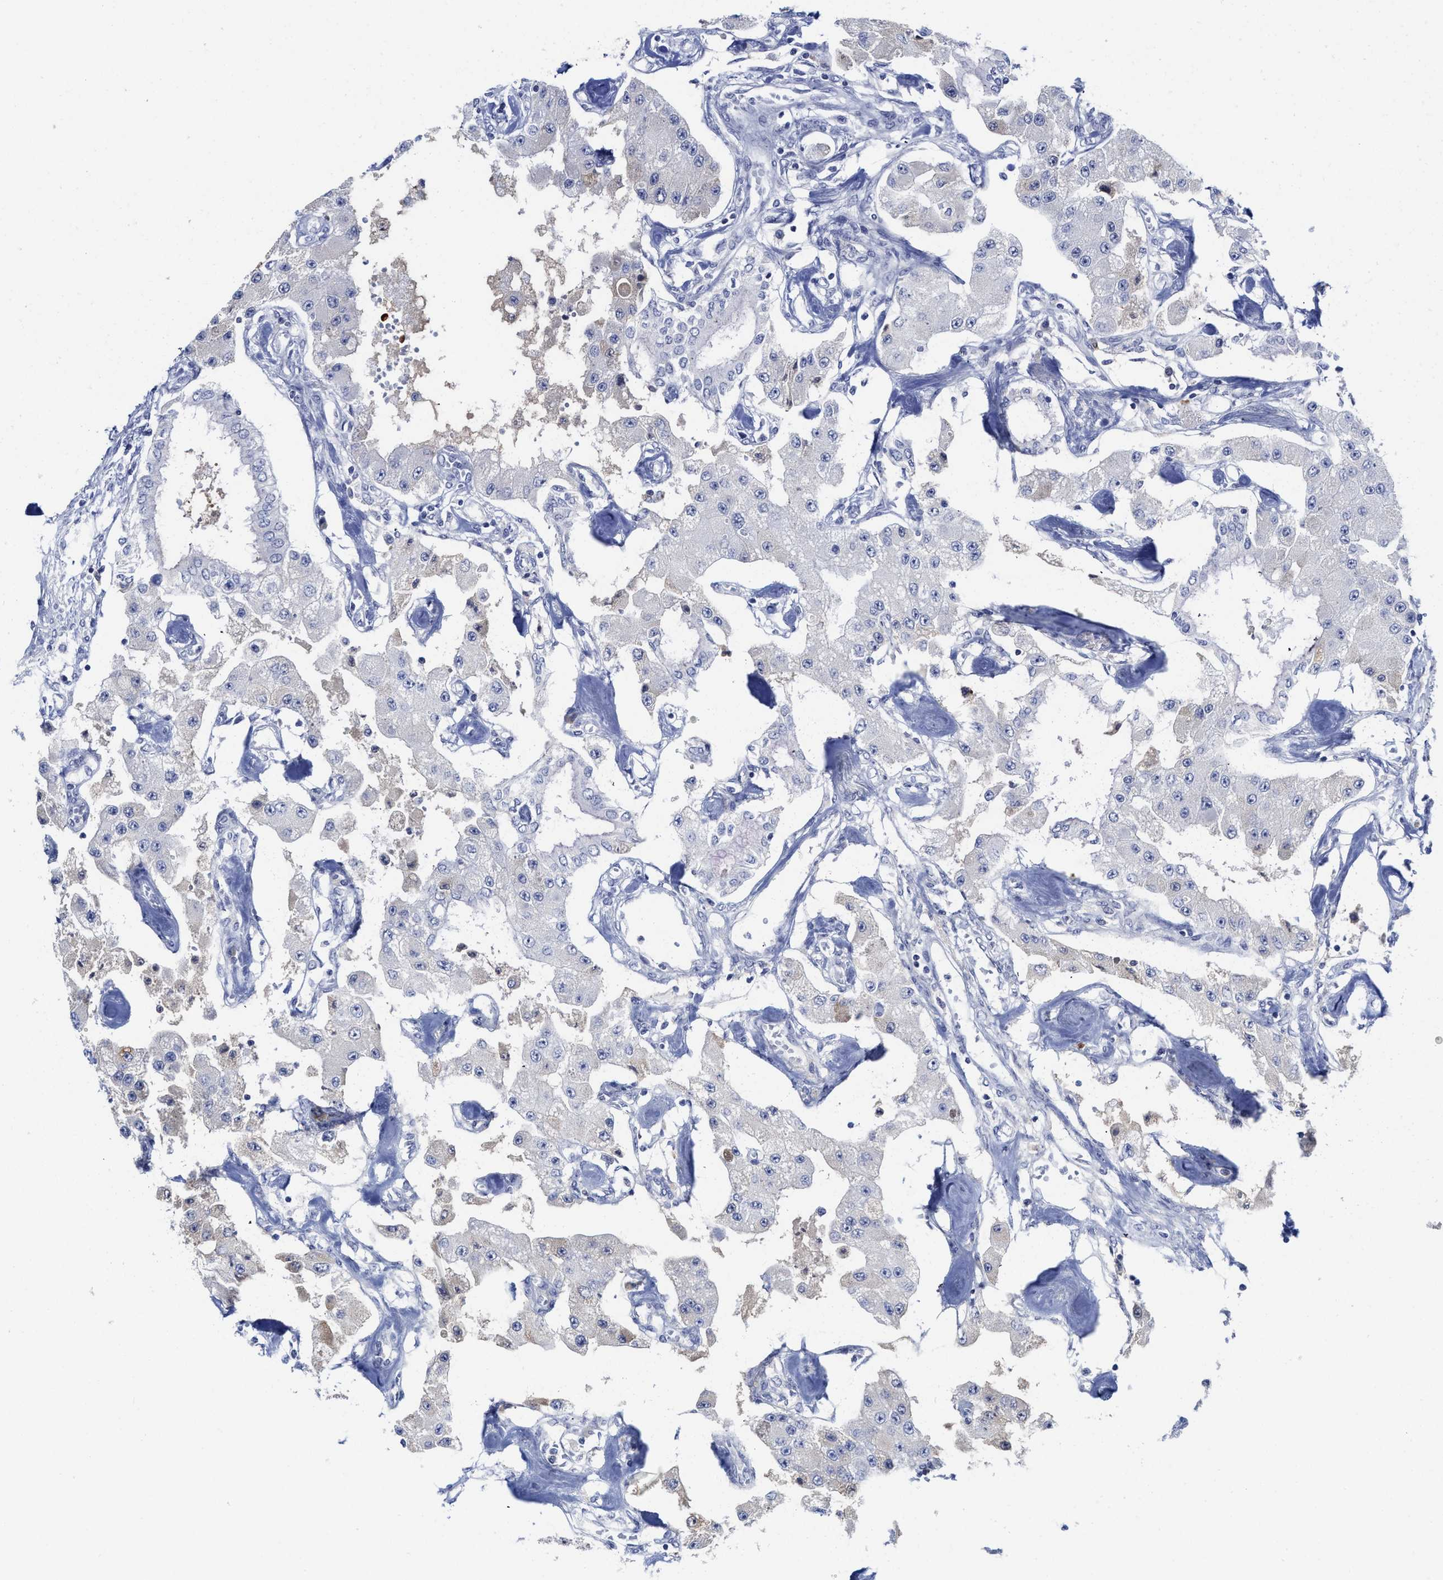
{"staining": {"intensity": "negative", "quantity": "none", "location": "none"}, "tissue": "carcinoid", "cell_type": "Tumor cells", "image_type": "cancer", "snomed": [{"axis": "morphology", "description": "Carcinoid, malignant, NOS"}, {"axis": "topography", "description": "Pancreas"}], "caption": "This is an immunohistochemistry image of human carcinoid (malignant). There is no positivity in tumor cells.", "gene": "C2", "patient": {"sex": "male", "age": 41}}